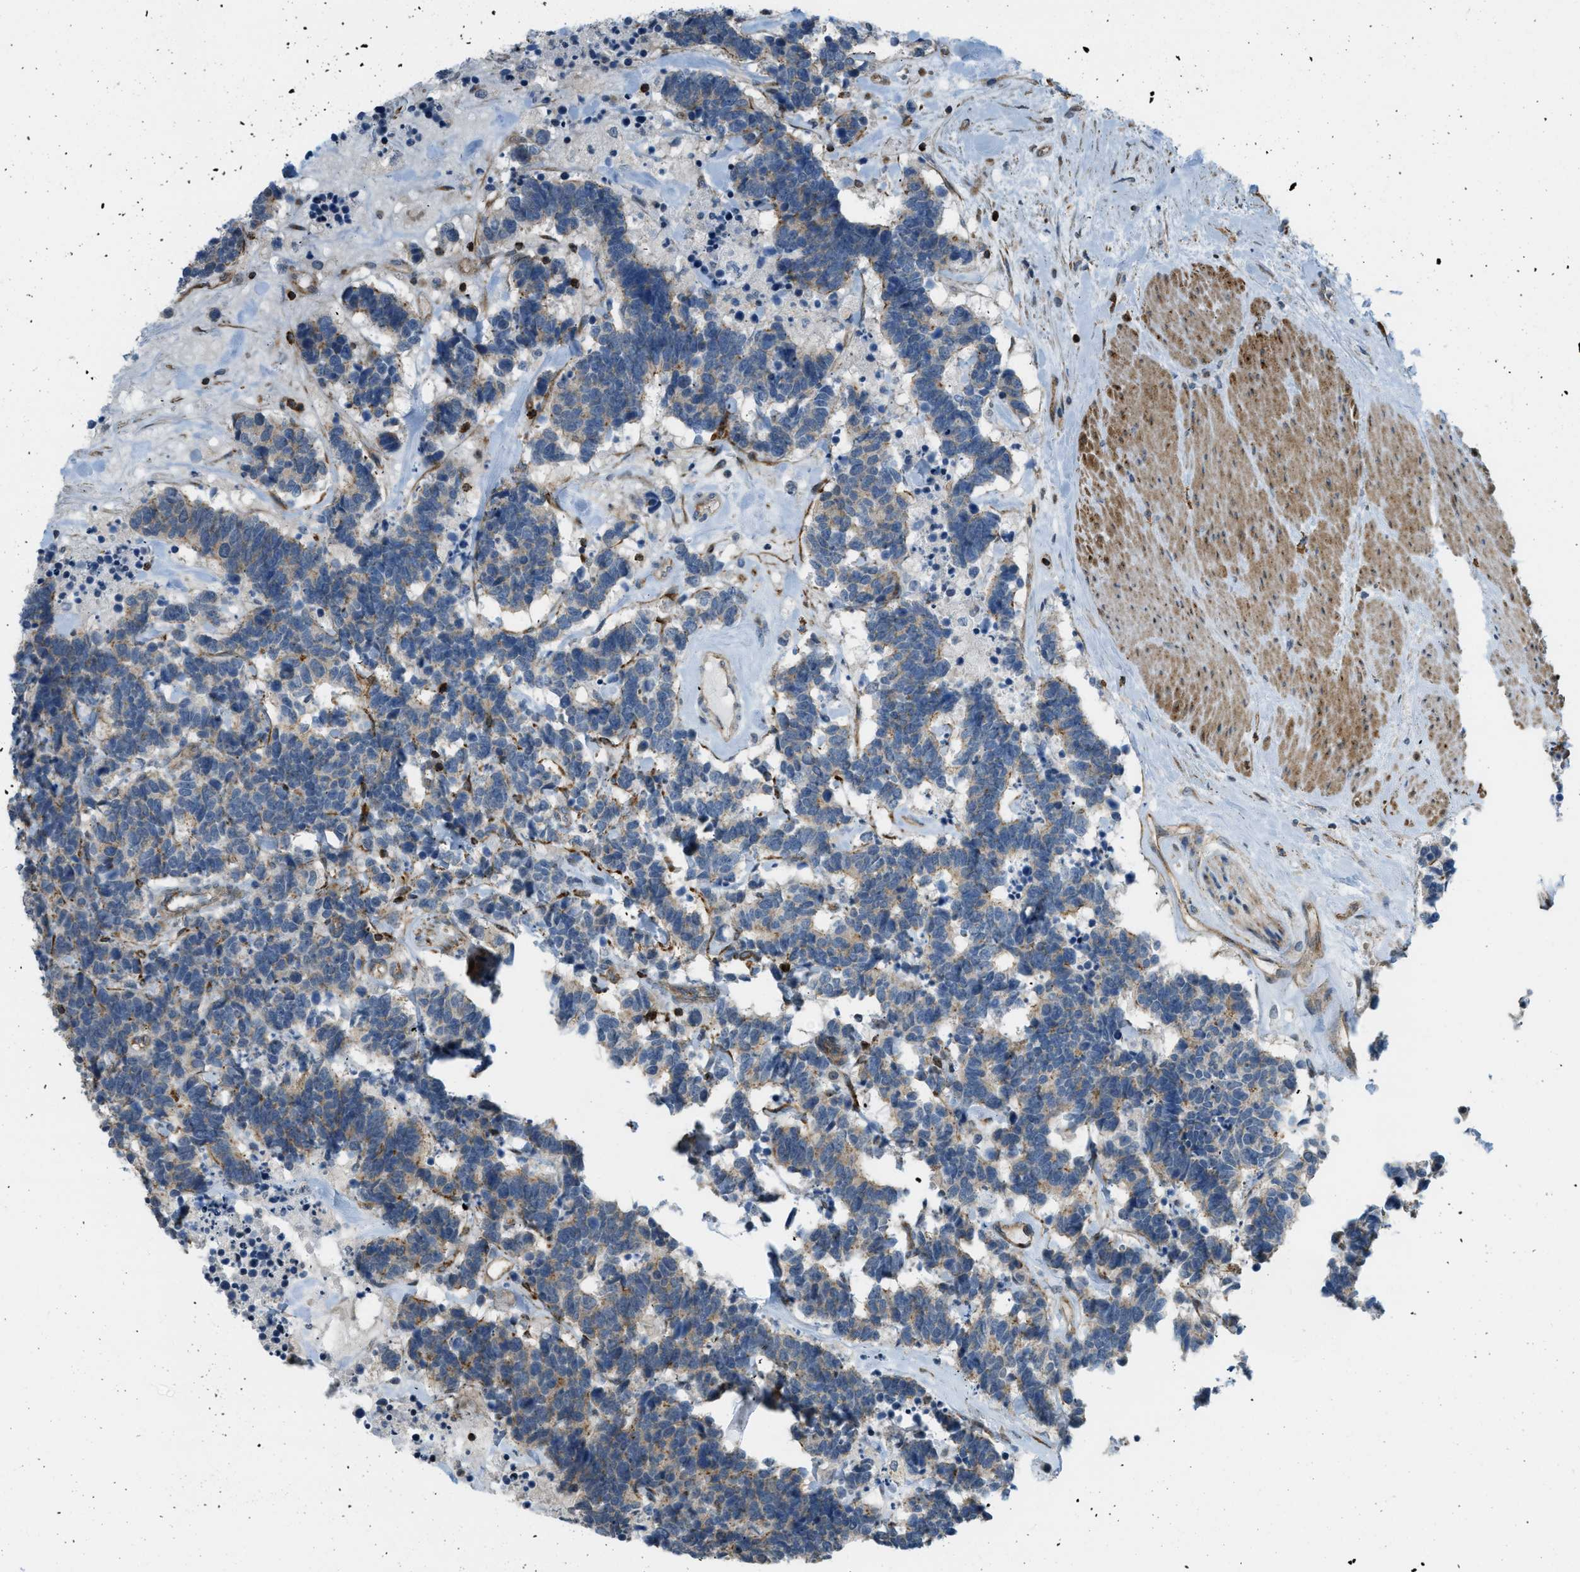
{"staining": {"intensity": "moderate", "quantity": "<25%", "location": "cytoplasmic/membranous"}, "tissue": "carcinoid", "cell_type": "Tumor cells", "image_type": "cancer", "snomed": [{"axis": "morphology", "description": "Carcinoma, NOS"}, {"axis": "morphology", "description": "Carcinoid, malignant, NOS"}, {"axis": "topography", "description": "Urinary bladder"}], "caption": "Moderate cytoplasmic/membranous staining for a protein is present in approximately <25% of tumor cells of carcinoid using immunohistochemistry (IHC).", "gene": "KIAA1671", "patient": {"sex": "male", "age": 57}}